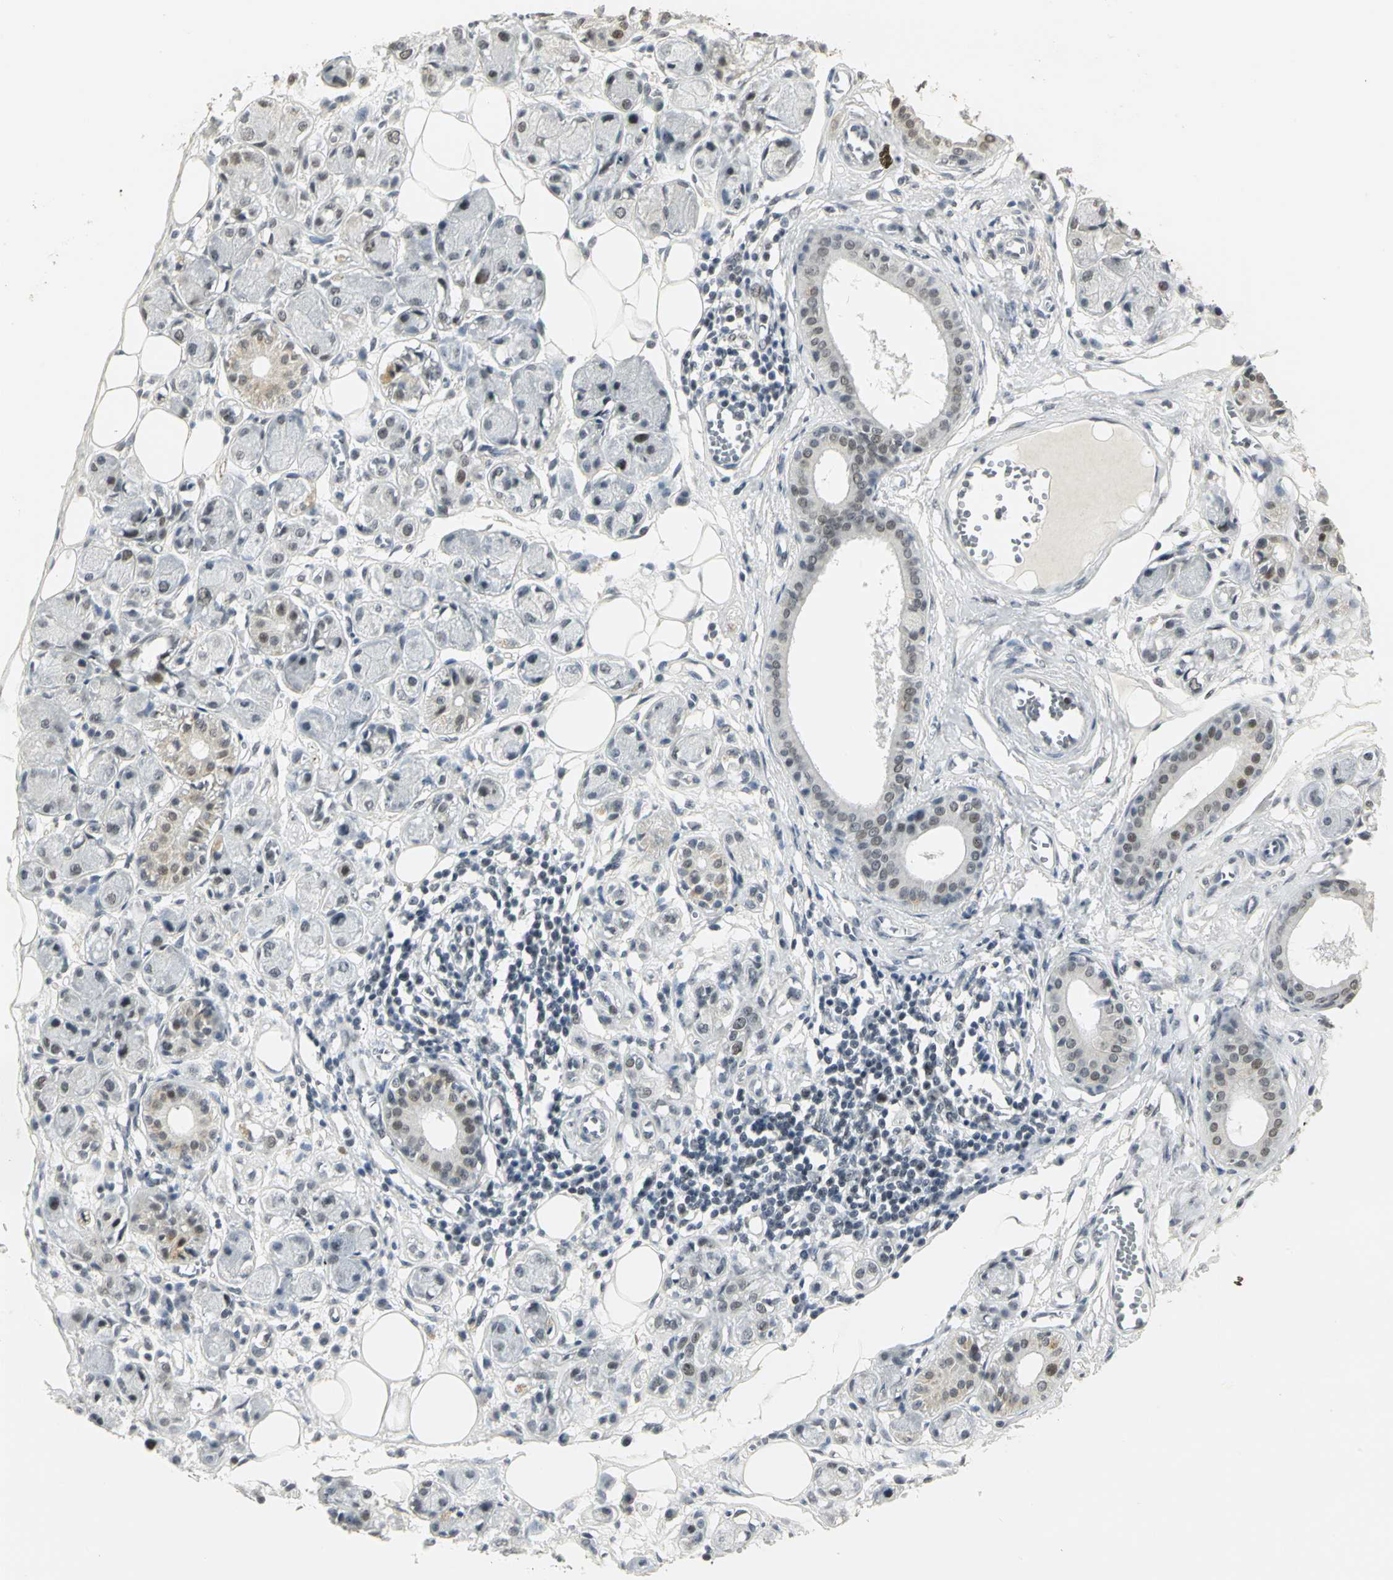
{"staining": {"intensity": "moderate", "quantity": ">75%", "location": "nuclear"}, "tissue": "adipose tissue", "cell_type": "Adipocytes", "image_type": "normal", "snomed": [{"axis": "morphology", "description": "Normal tissue, NOS"}, {"axis": "morphology", "description": "Inflammation, NOS"}, {"axis": "topography", "description": "Vascular tissue"}, {"axis": "topography", "description": "Salivary gland"}], "caption": "This image reveals immunohistochemistry (IHC) staining of unremarkable human adipose tissue, with medium moderate nuclear positivity in about >75% of adipocytes.", "gene": "CBX3", "patient": {"sex": "female", "age": 75}}